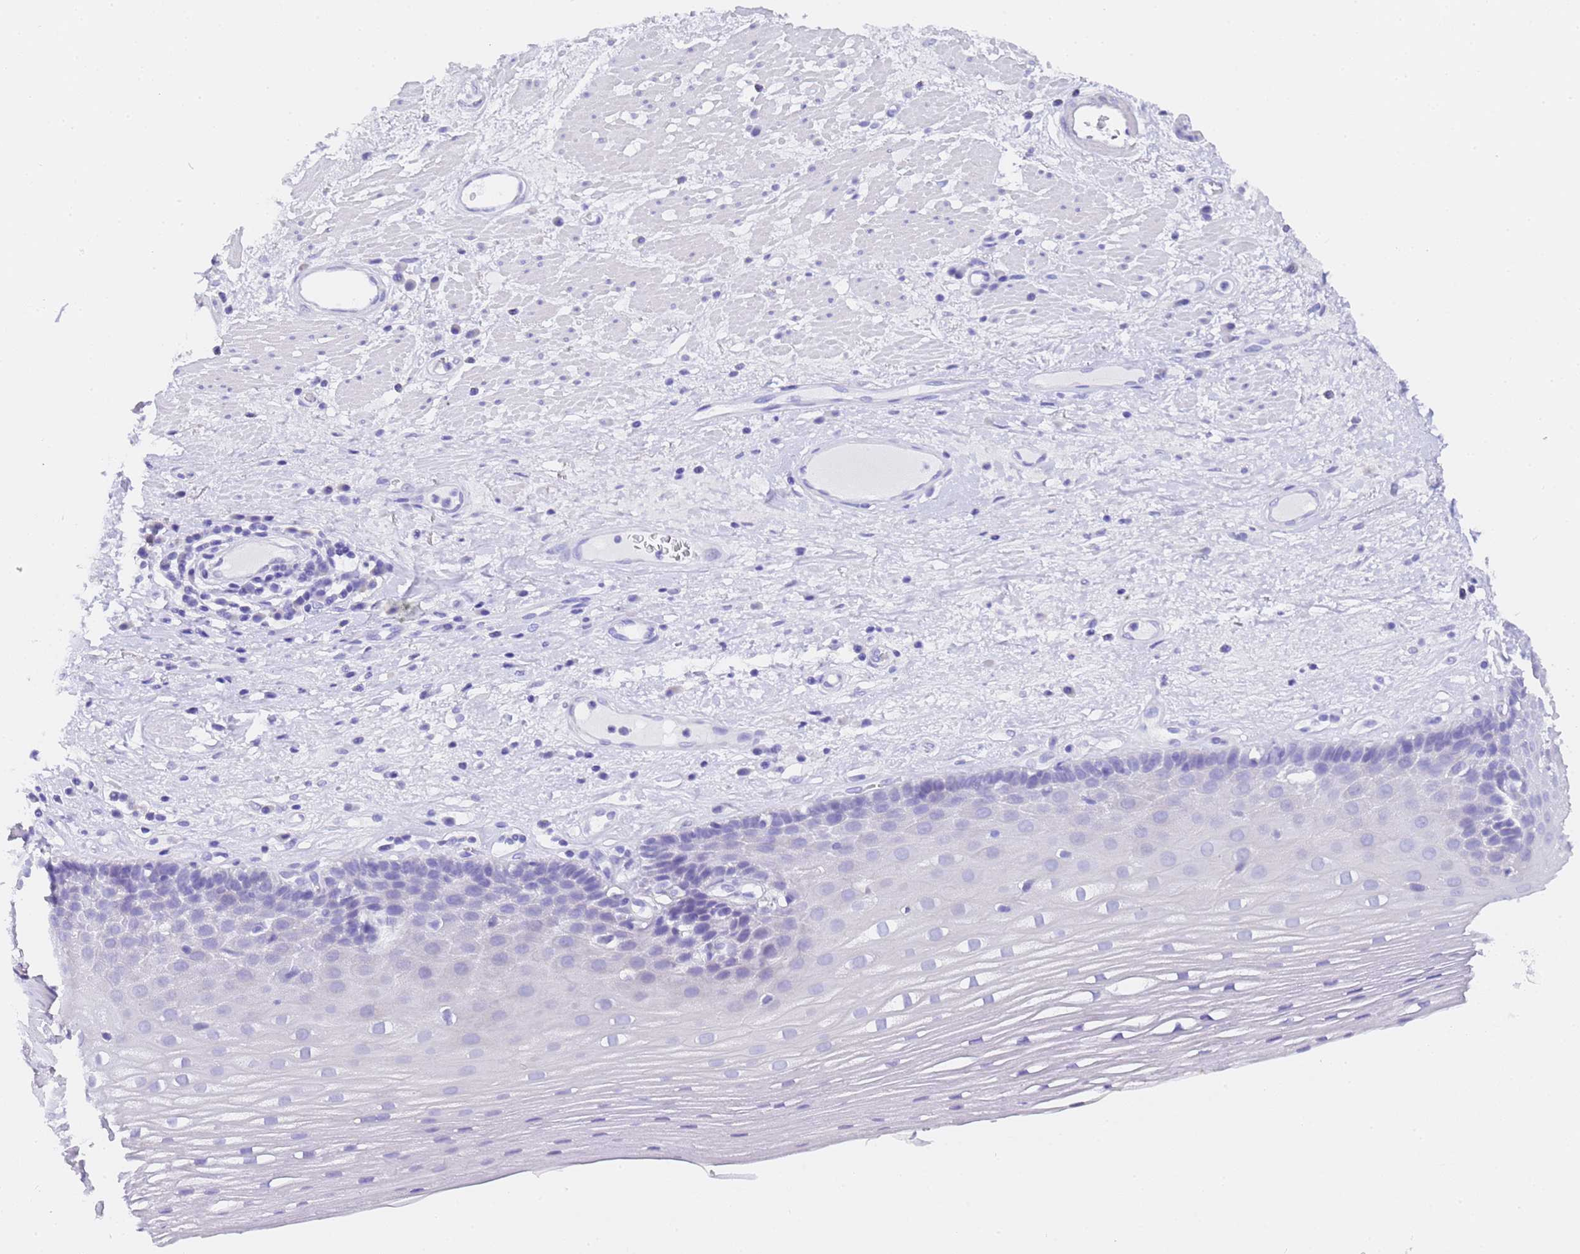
{"staining": {"intensity": "negative", "quantity": "none", "location": "none"}, "tissue": "esophagus", "cell_type": "Squamous epithelial cells", "image_type": "normal", "snomed": [{"axis": "morphology", "description": "Normal tissue, NOS"}, {"axis": "topography", "description": "Esophagus"}], "caption": "IHC of benign esophagus demonstrates no positivity in squamous epithelial cells.", "gene": "GABRA1", "patient": {"sex": "male", "age": 62}}